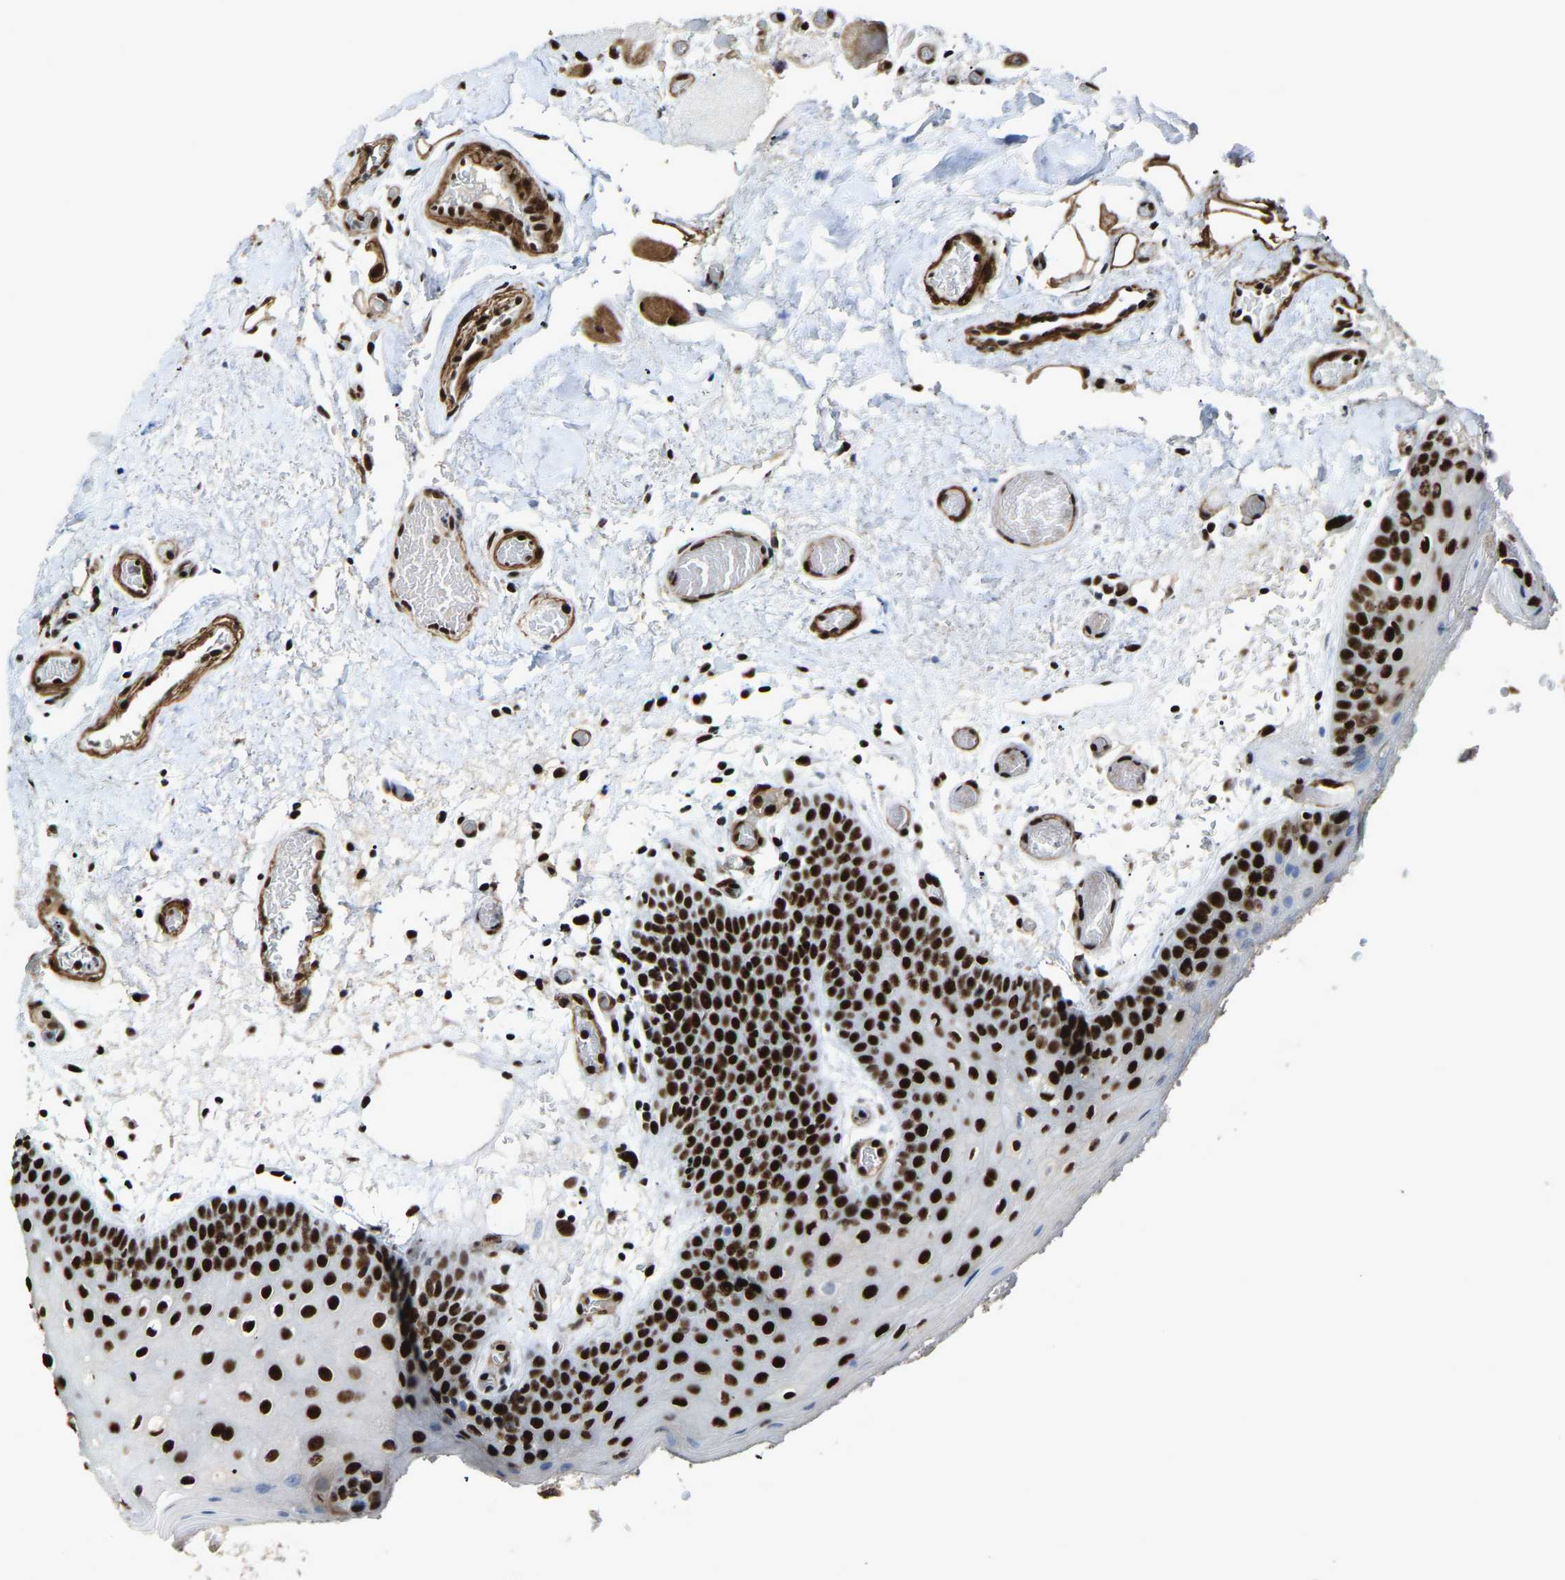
{"staining": {"intensity": "strong", "quantity": ">75%", "location": "nuclear"}, "tissue": "oral mucosa", "cell_type": "Squamous epithelial cells", "image_type": "normal", "snomed": [{"axis": "morphology", "description": "Normal tissue, NOS"}, {"axis": "morphology", "description": "Squamous cell carcinoma, NOS"}, {"axis": "topography", "description": "Oral tissue"}, {"axis": "topography", "description": "Head-Neck"}], "caption": "A high-resolution image shows IHC staining of unremarkable oral mucosa, which demonstrates strong nuclear positivity in about >75% of squamous epithelial cells. The protein of interest is shown in brown color, while the nuclei are stained blue.", "gene": "DDX5", "patient": {"sex": "male", "age": 71}}